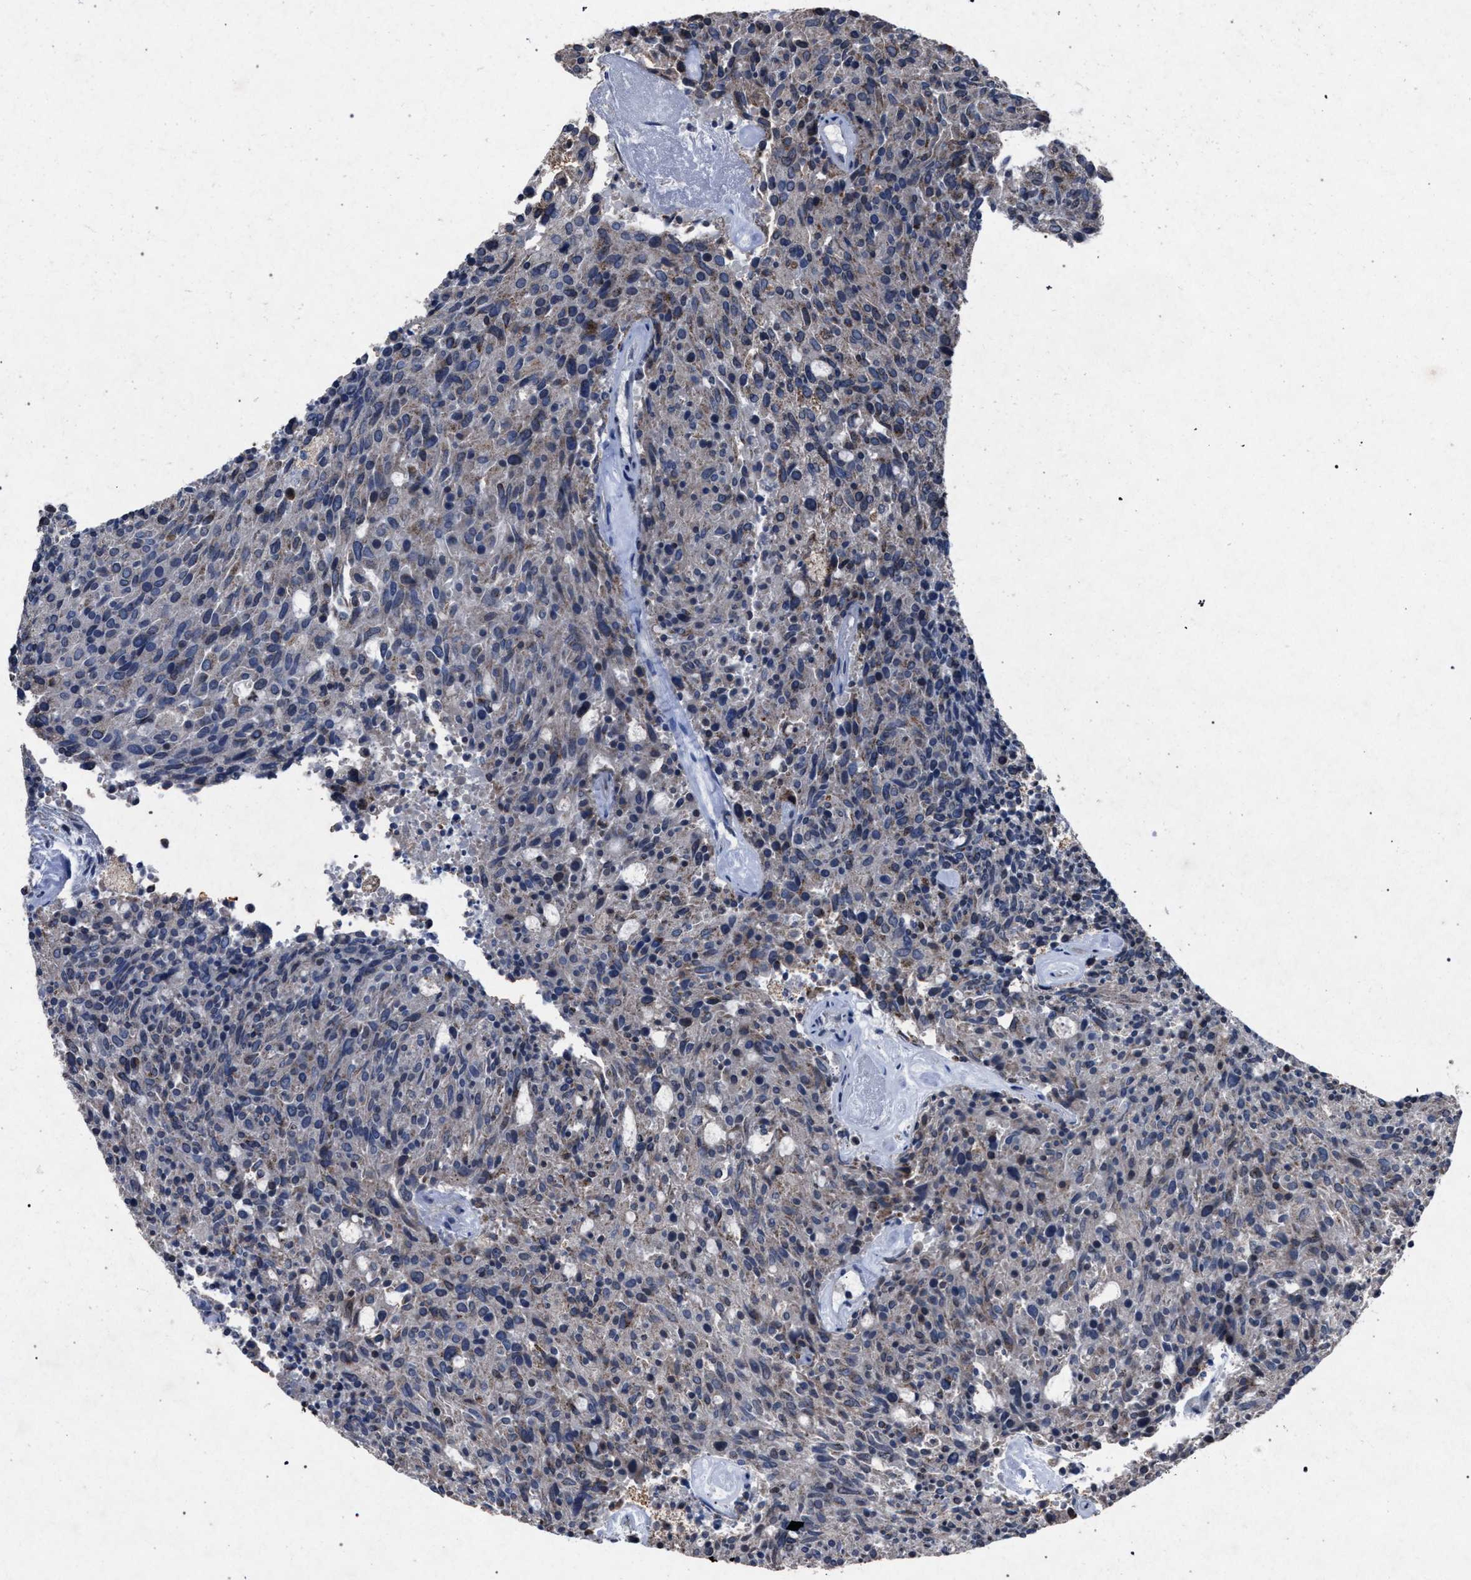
{"staining": {"intensity": "weak", "quantity": "<25%", "location": "cytoplasmic/membranous"}, "tissue": "carcinoid", "cell_type": "Tumor cells", "image_type": "cancer", "snomed": [{"axis": "morphology", "description": "Carcinoid, malignant, NOS"}, {"axis": "topography", "description": "Pancreas"}], "caption": "There is no significant staining in tumor cells of carcinoid.", "gene": "HSD17B4", "patient": {"sex": "female", "age": 54}}